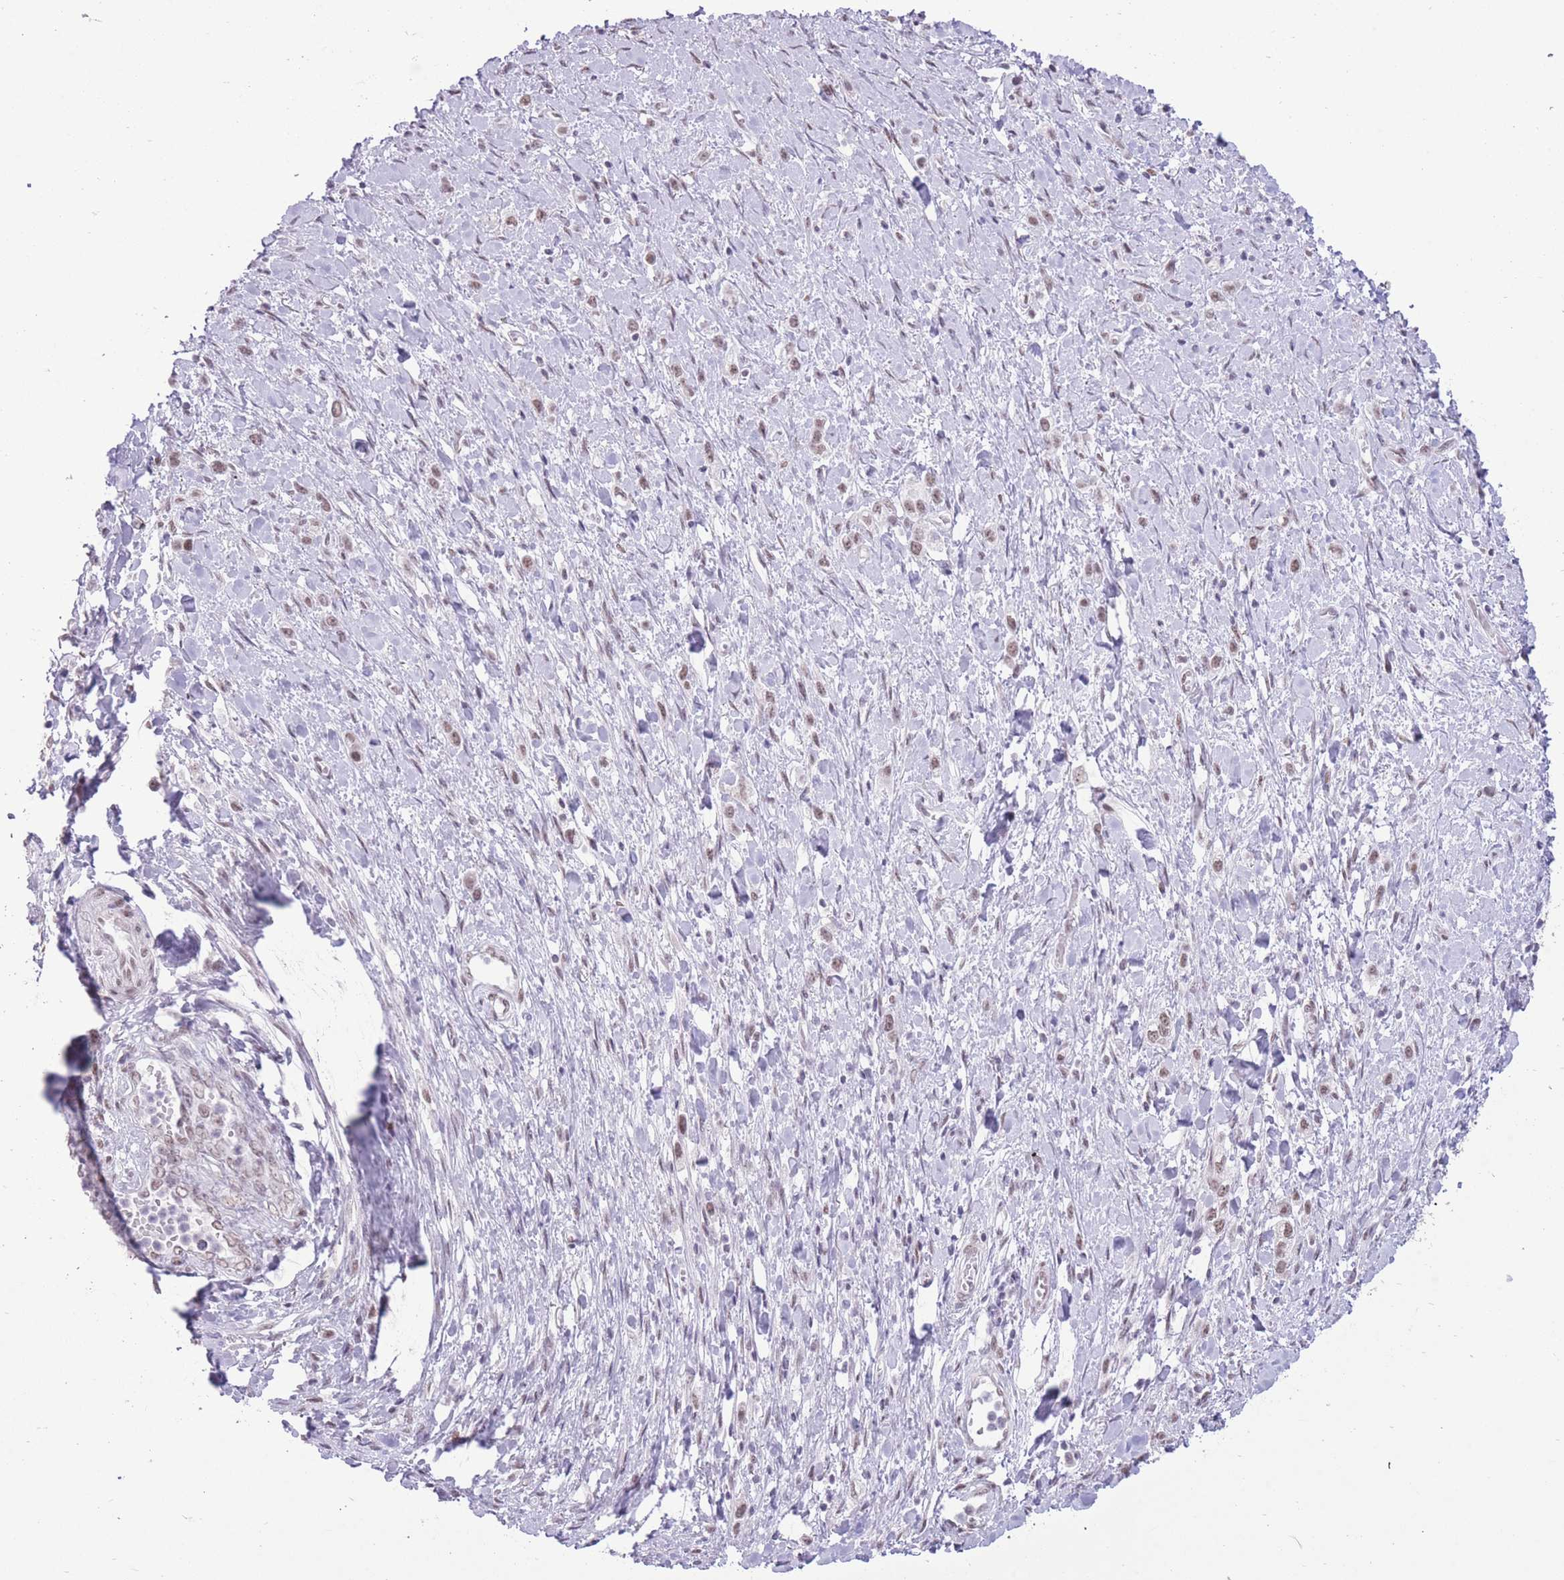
{"staining": {"intensity": "moderate", "quantity": ">75%", "location": "nuclear"}, "tissue": "stomach cancer", "cell_type": "Tumor cells", "image_type": "cancer", "snomed": [{"axis": "morphology", "description": "Adenocarcinoma, NOS"}, {"axis": "topography", "description": "Stomach"}], "caption": "Immunohistochemistry micrograph of human stomach cancer stained for a protein (brown), which reveals medium levels of moderate nuclear positivity in about >75% of tumor cells.", "gene": "ZBED5", "patient": {"sex": "female", "age": 65}}